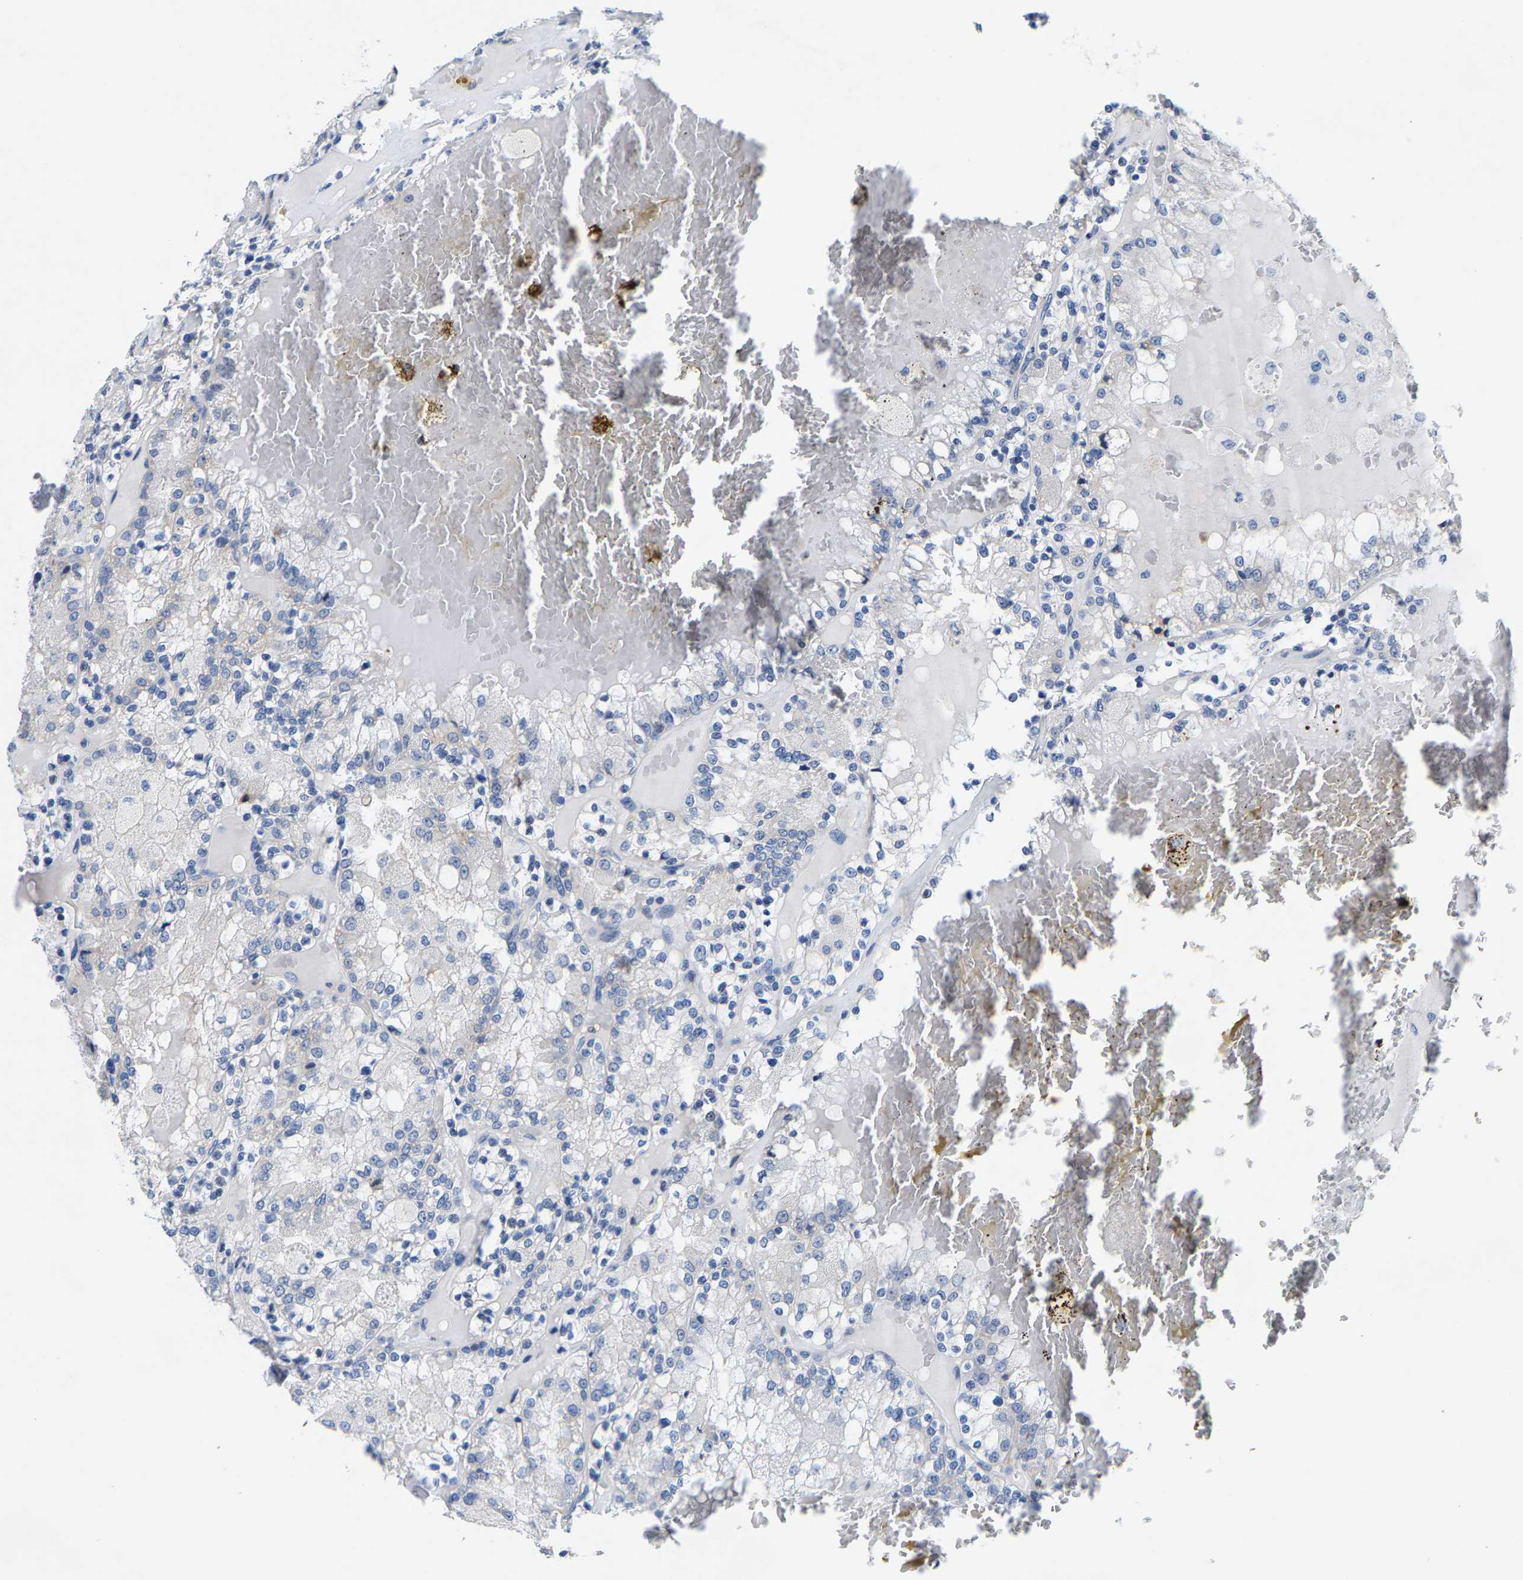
{"staining": {"intensity": "negative", "quantity": "none", "location": "none"}, "tissue": "renal cancer", "cell_type": "Tumor cells", "image_type": "cancer", "snomed": [{"axis": "morphology", "description": "Adenocarcinoma, NOS"}, {"axis": "topography", "description": "Kidney"}], "caption": "Adenocarcinoma (renal) was stained to show a protein in brown. There is no significant positivity in tumor cells.", "gene": "KLHL1", "patient": {"sex": "female", "age": 56}}